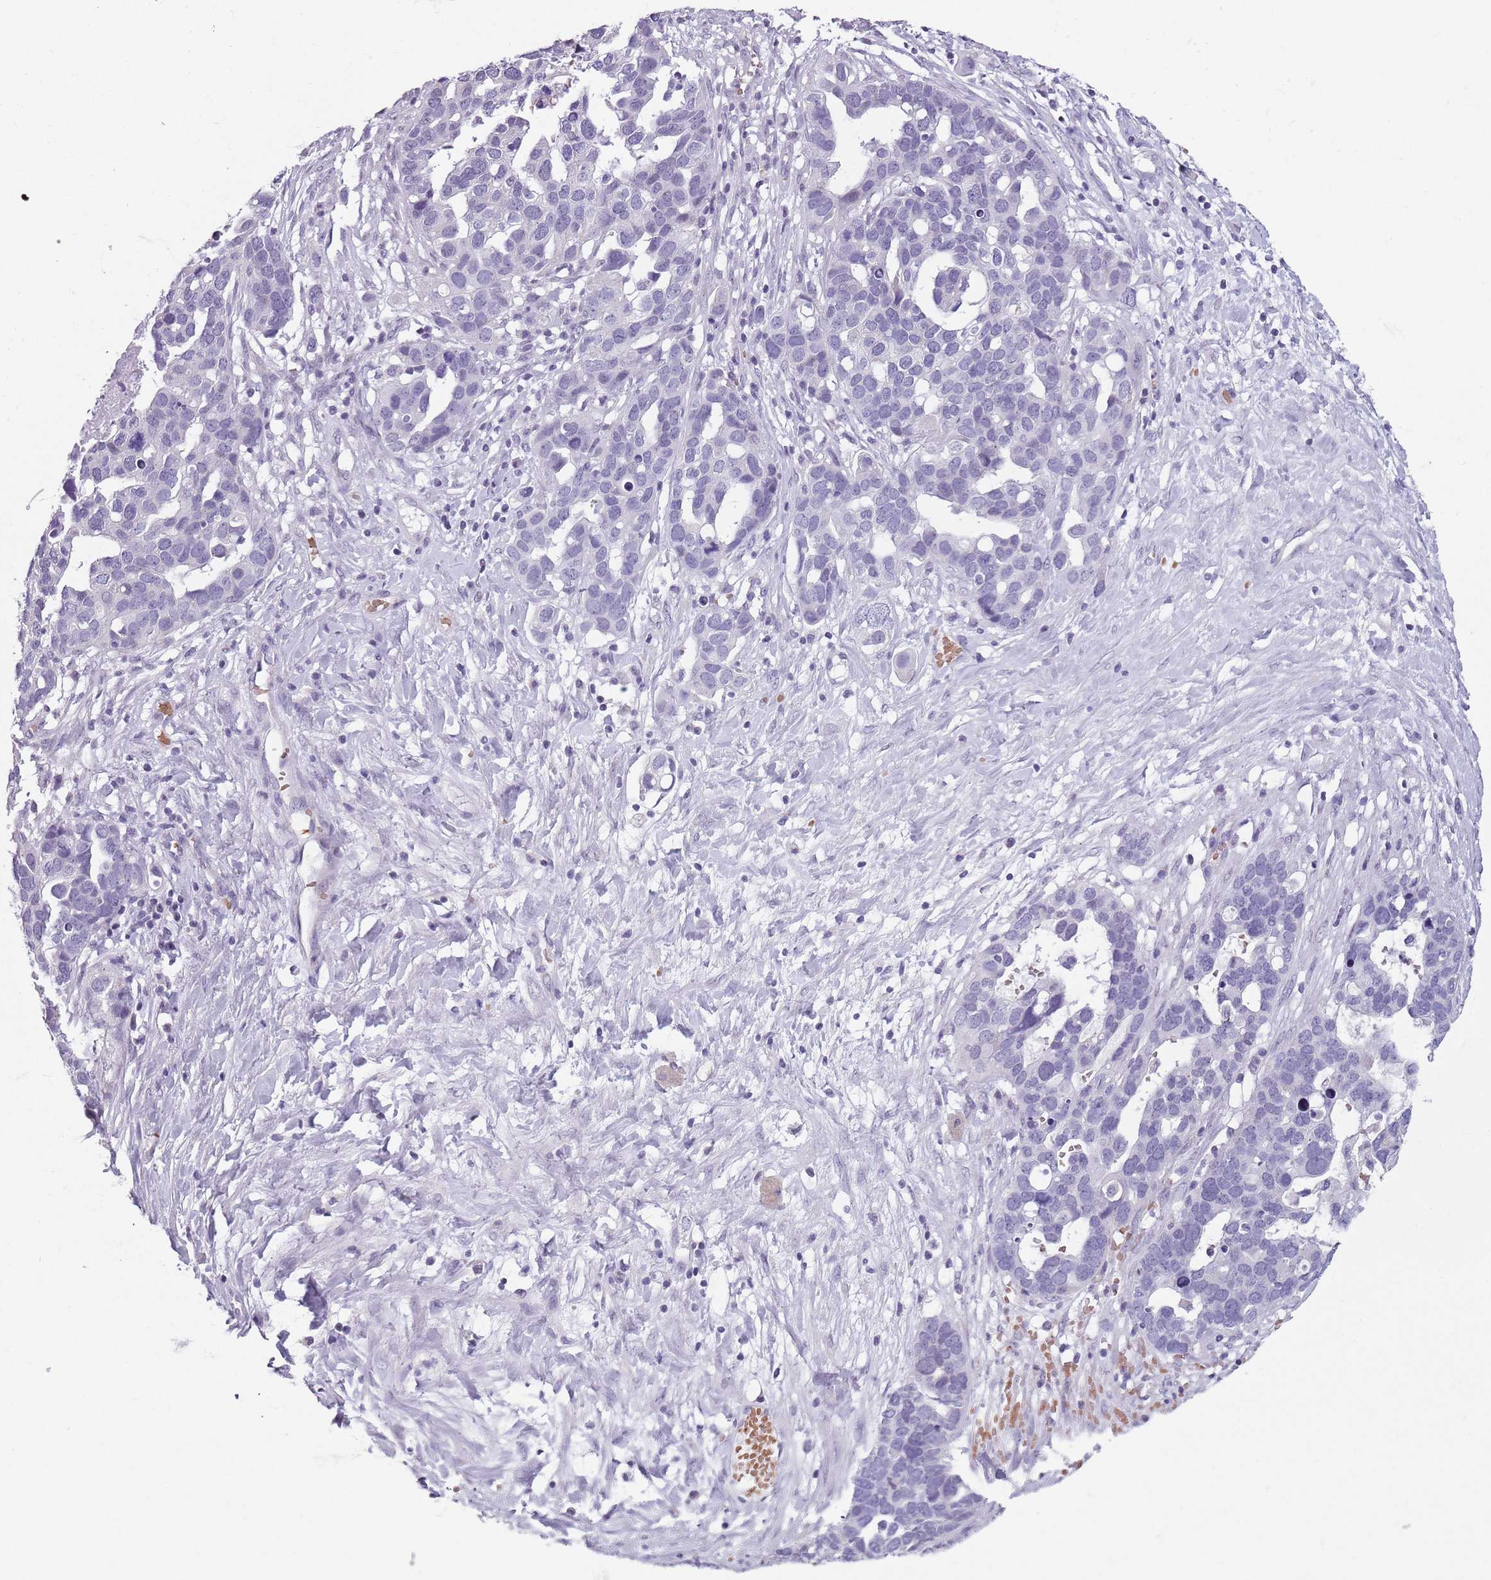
{"staining": {"intensity": "negative", "quantity": "none", "location": "none"}, "tissue": "ovarian cancer", "cell_type": "Tumor cells", "image_type": "cancer", "snomed": [{"axis": "morphology", "description": "Cystadenocarcinoma, serous, NOS"}, {"axis": "topography", "description": "Ovary"}], "caption": "The immunohistochemistry (IHC) photomicrograph has no significant staining in tumor cells of ovarian serous cystadenocarcinoma tissue.", "gene": "SPESP1", "patient": {"sex": "female", "age": 54}}